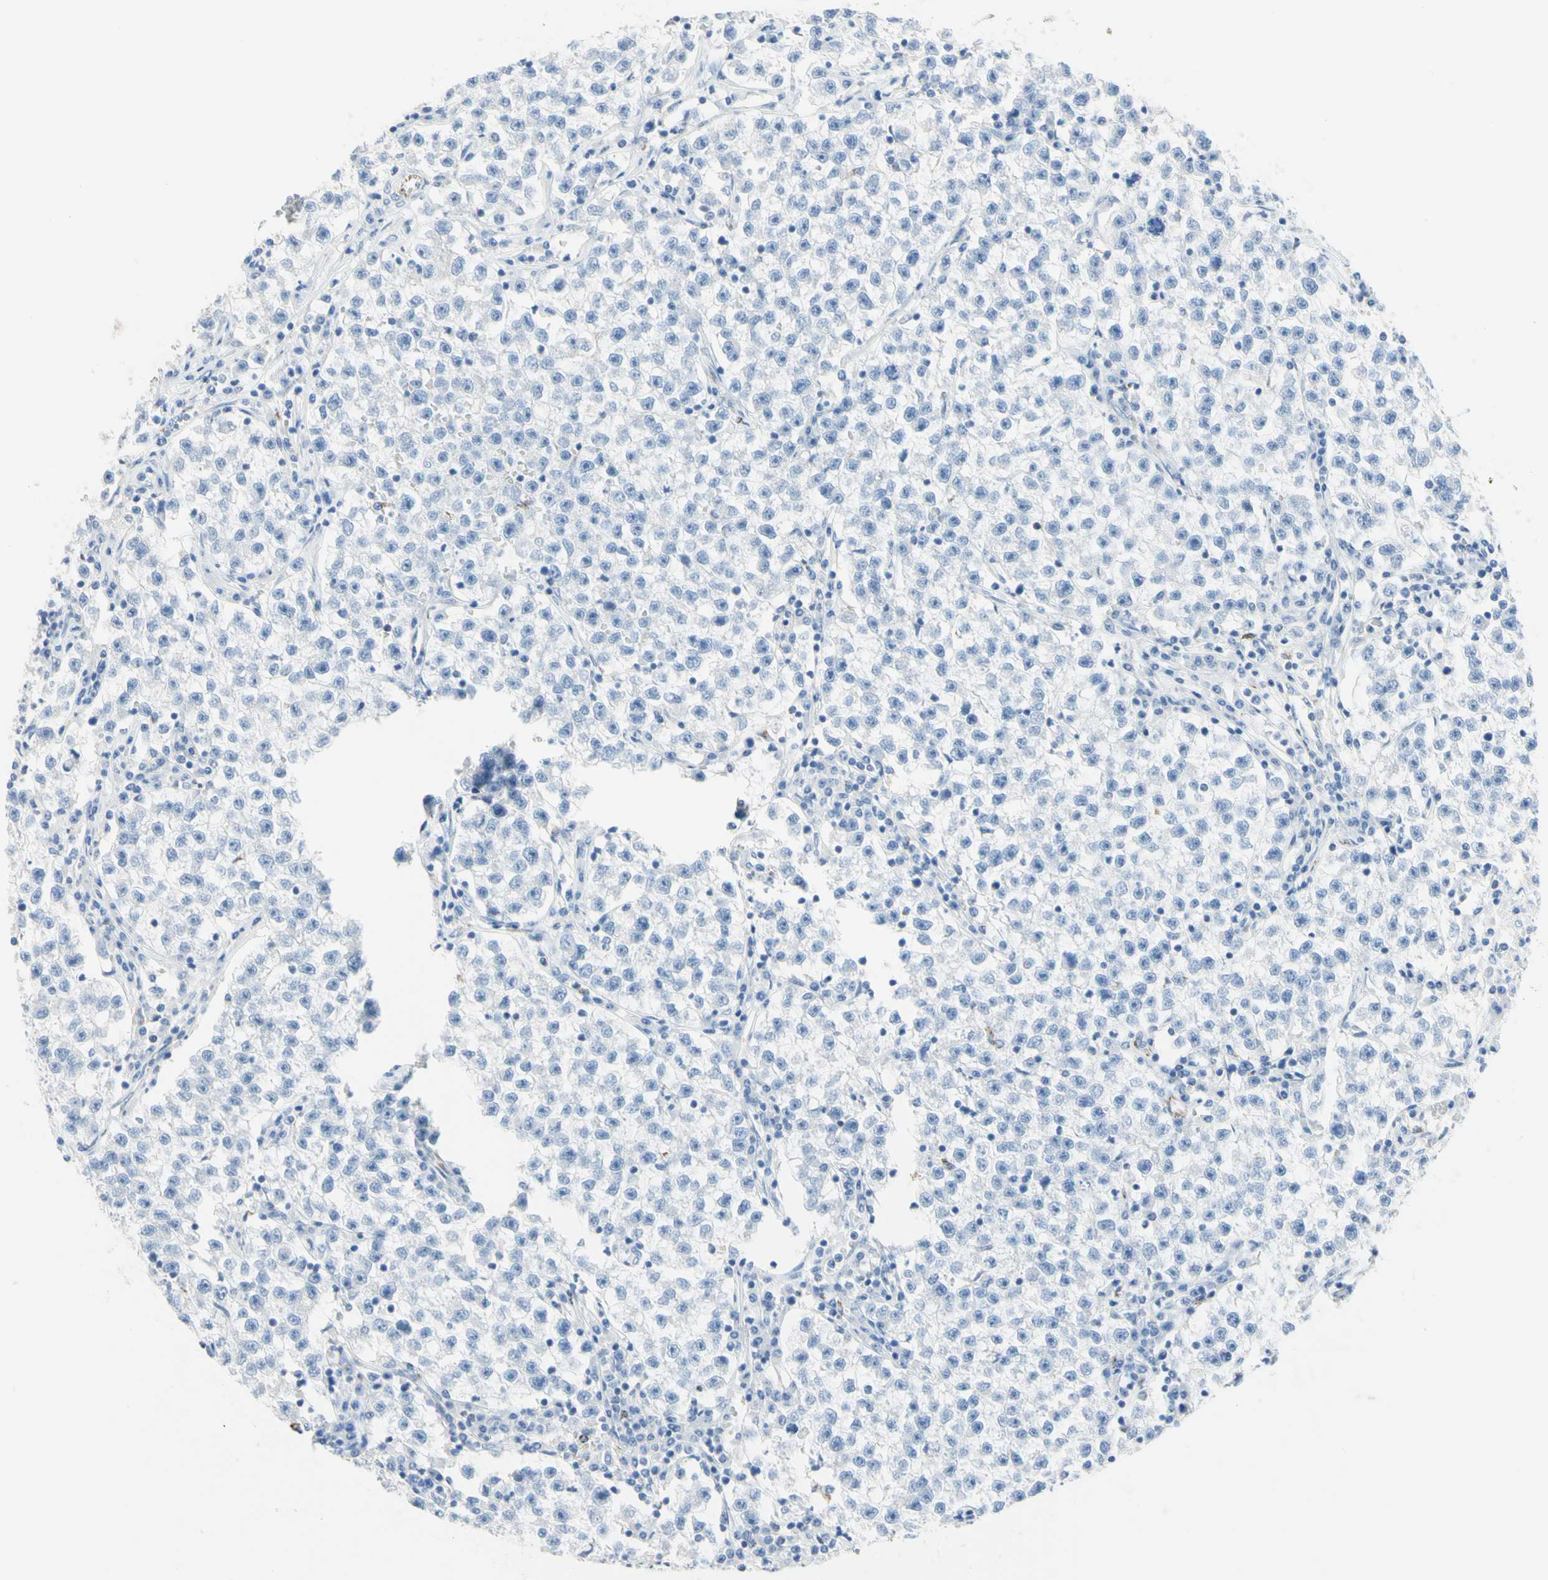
{"staining": {"intensity": "negative", "quantity": "none", "location": "none"}, "tissue": "testis cancer", "cell_type": "Tumor cells", "image_type": "cancer", "snomed": [{"axis": "morphology", "description": "Seminoma, NOS"}, {"axis": "topography", "description": "Testis"}], "caption": "Tumor cells are negative for brown protein staining in seminoma (testis). (DAB immunohistochemistry, high magnification).", "gene": "CYSLTR1", "patient": {"sex": "male", "age": 22}}